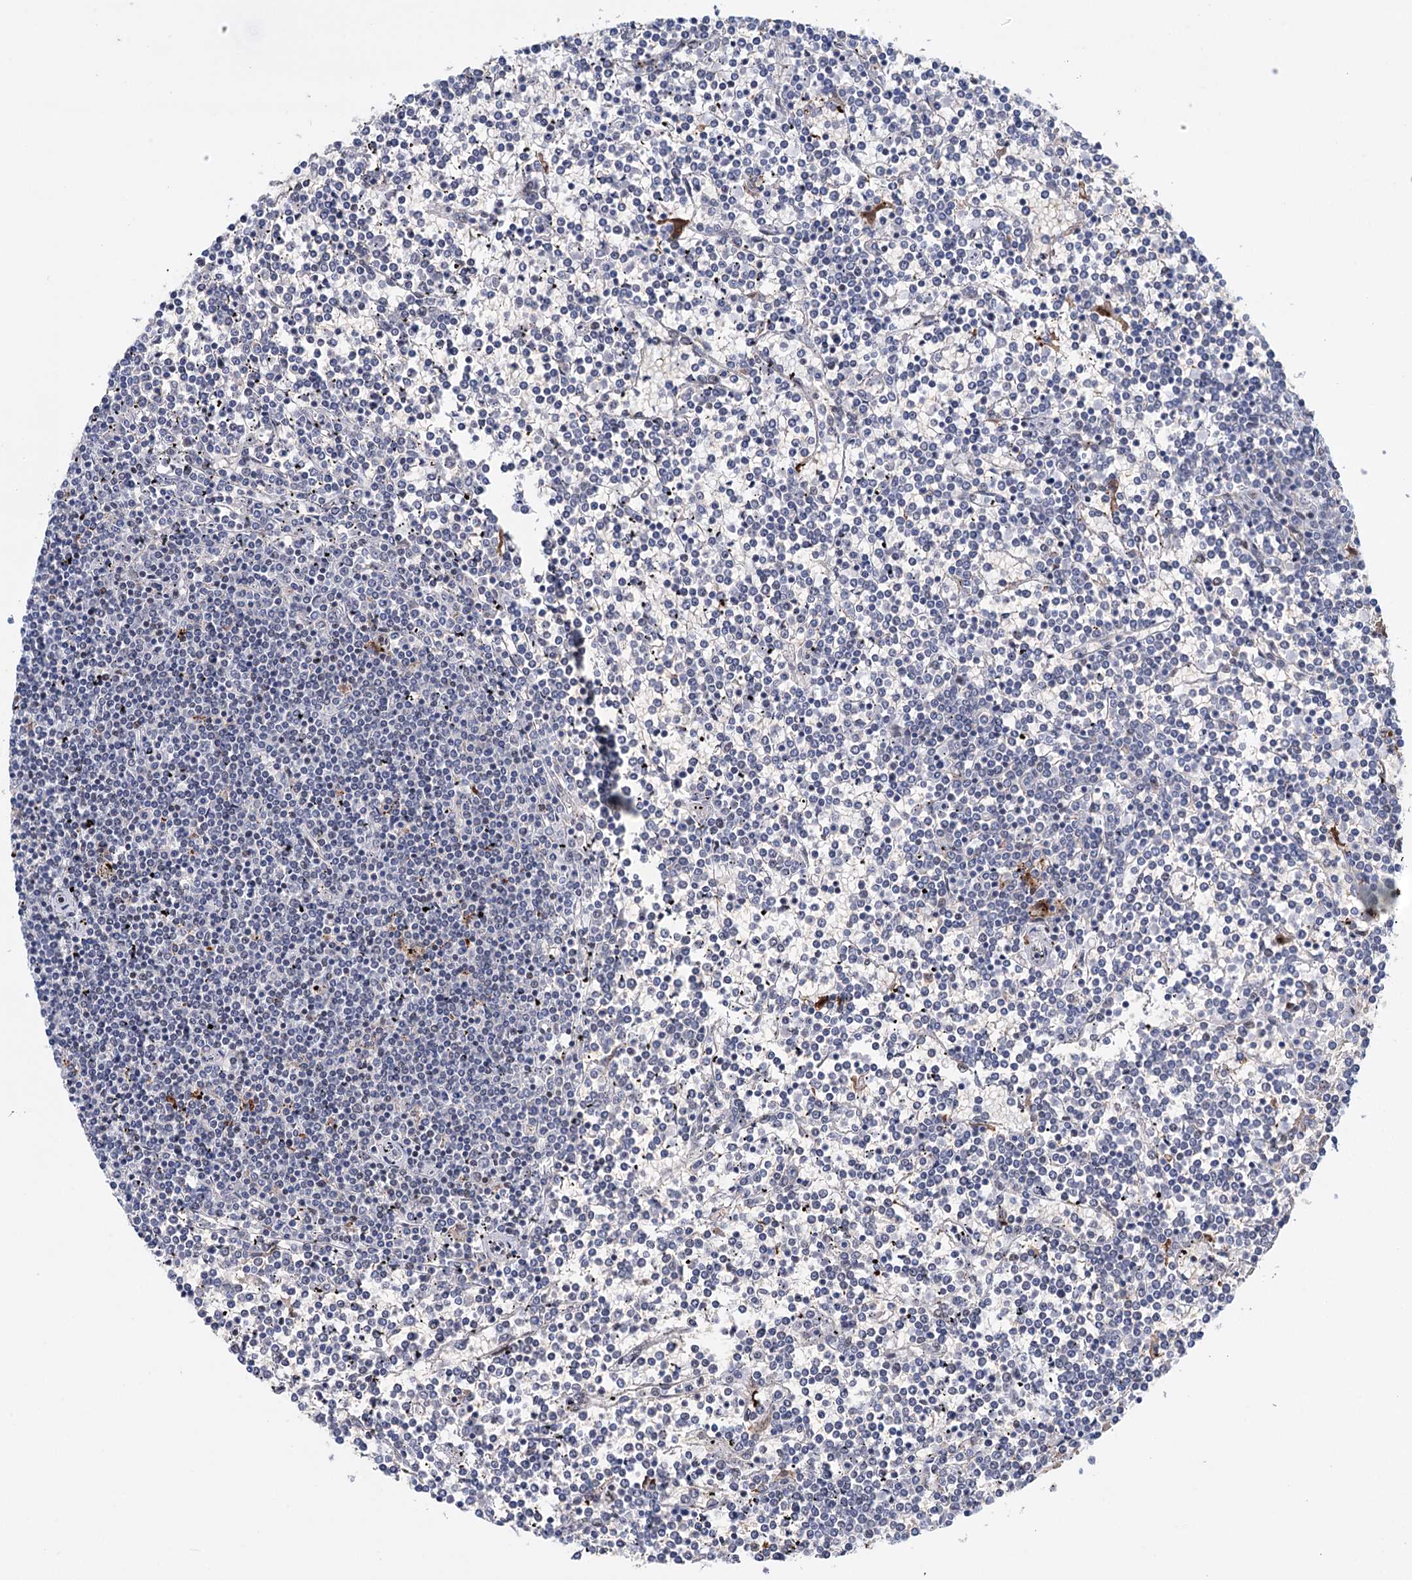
{"staining": {"intensity": "negative", "quantity": "none", "location": "none"}, "tissue": "lymphoma", "cell_type": "Tumor cells", "image_type": "cancer", "snomed": [{"axis": "morphology", "description": "Malignant lymphoma, non-Hodgkin's type, Low grade"}, {"axis": "topography", "description": "Spleen"}], "caption": "High power microscopy histopathology image of an immunohistochemistry (IHC) image of low-grade malignant lymphoma, non-Hodgkin's type, revealing no significant expression in tumor cells.", "gene": "FAM53A", "patient": {"sex": "female", "age": 19}}